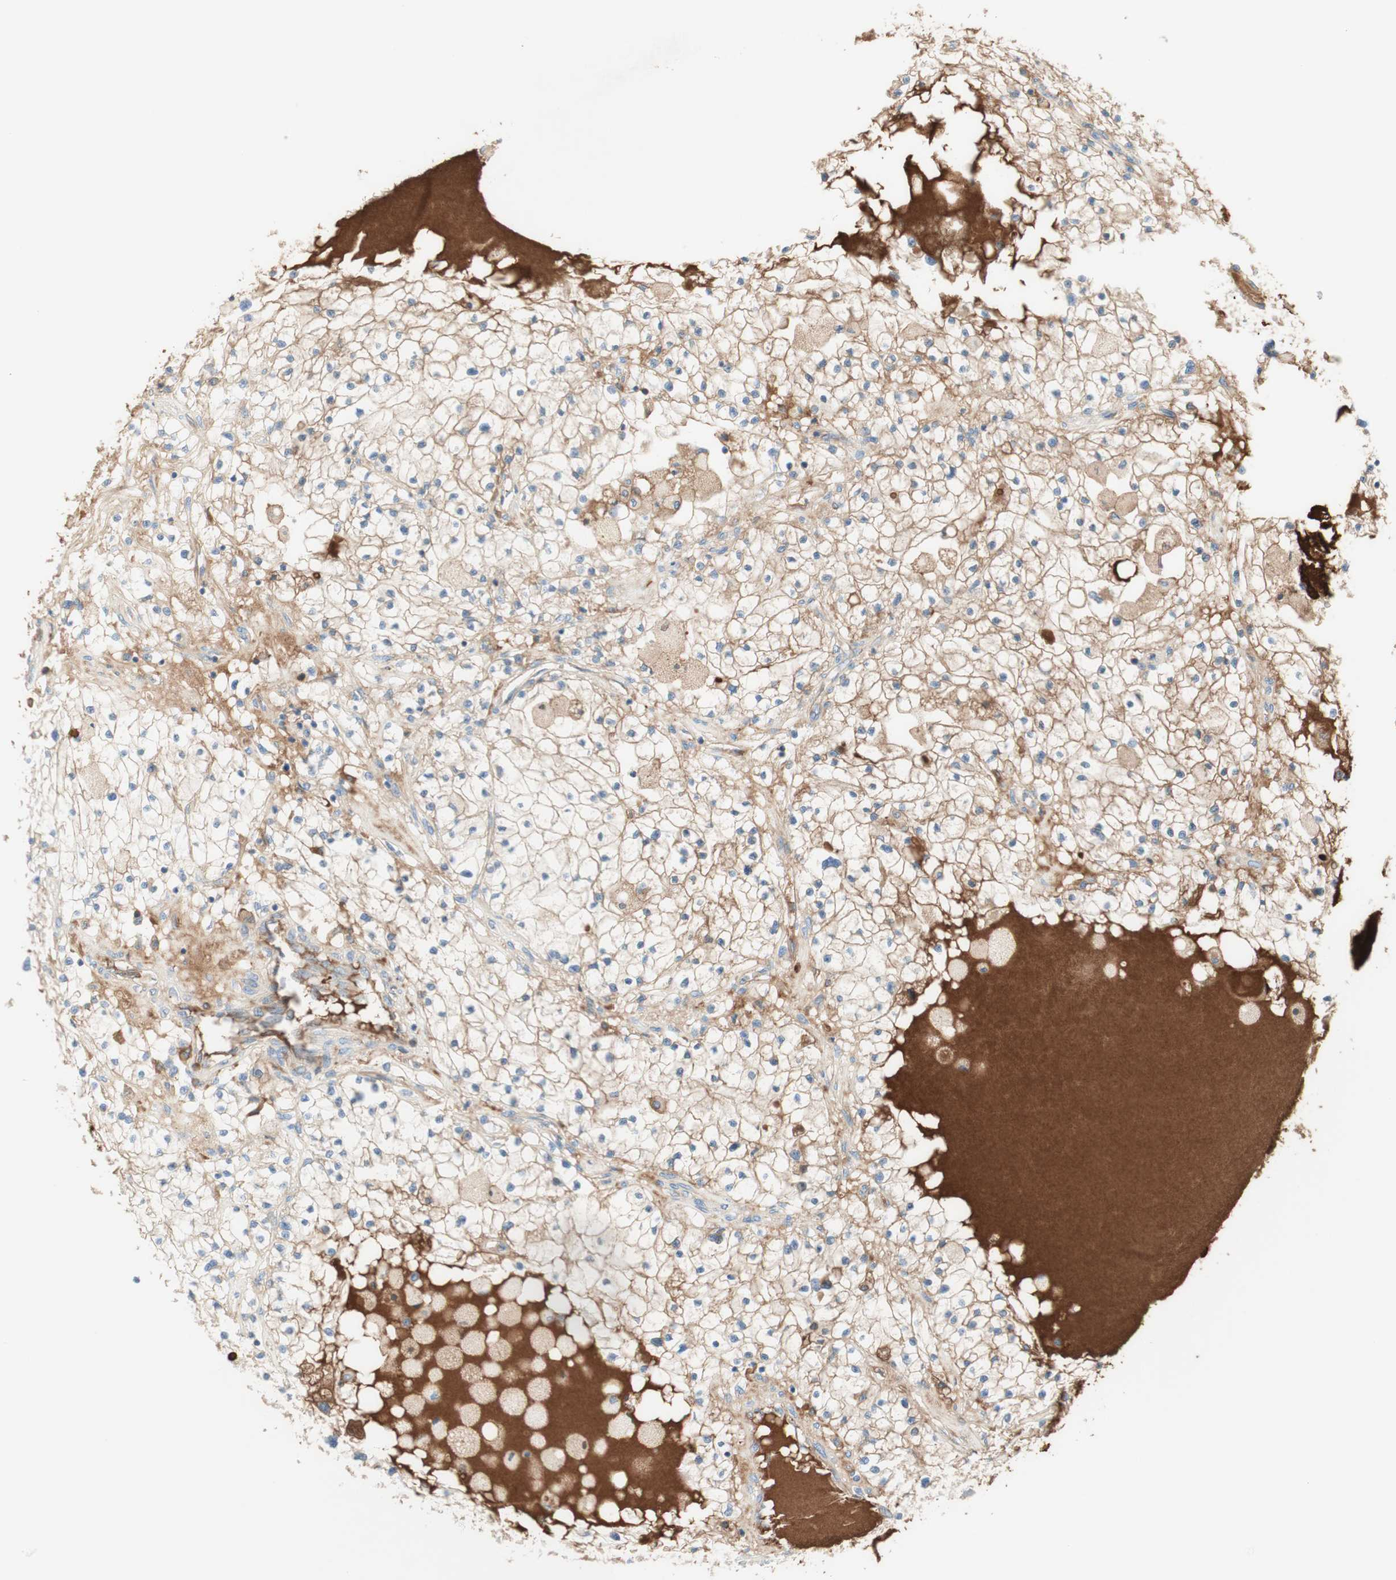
{"staining": {"intensity": "moderate", "quantity": ">75%", "location": "cytoplasmic/membranous"}, "tissue": "renal cancer", "cell_type": "Tumor cells", "image_type": "cancer", "snomed": [{"axis": "morphology", "description": "Adenocarcinoma, NOS"}, {"axis": "topography", "description": "Kidney"}], "caption": "Protein staining demonstrates moderate cytoplasmic/membranous positivity in approximately >75% of tumor cells in adenocarcinoma (renal). (DAB IHC with brightfield microscopy, high magnification).", "gene": "KNG1", "patient": {"sex": "male", "age": 68}}